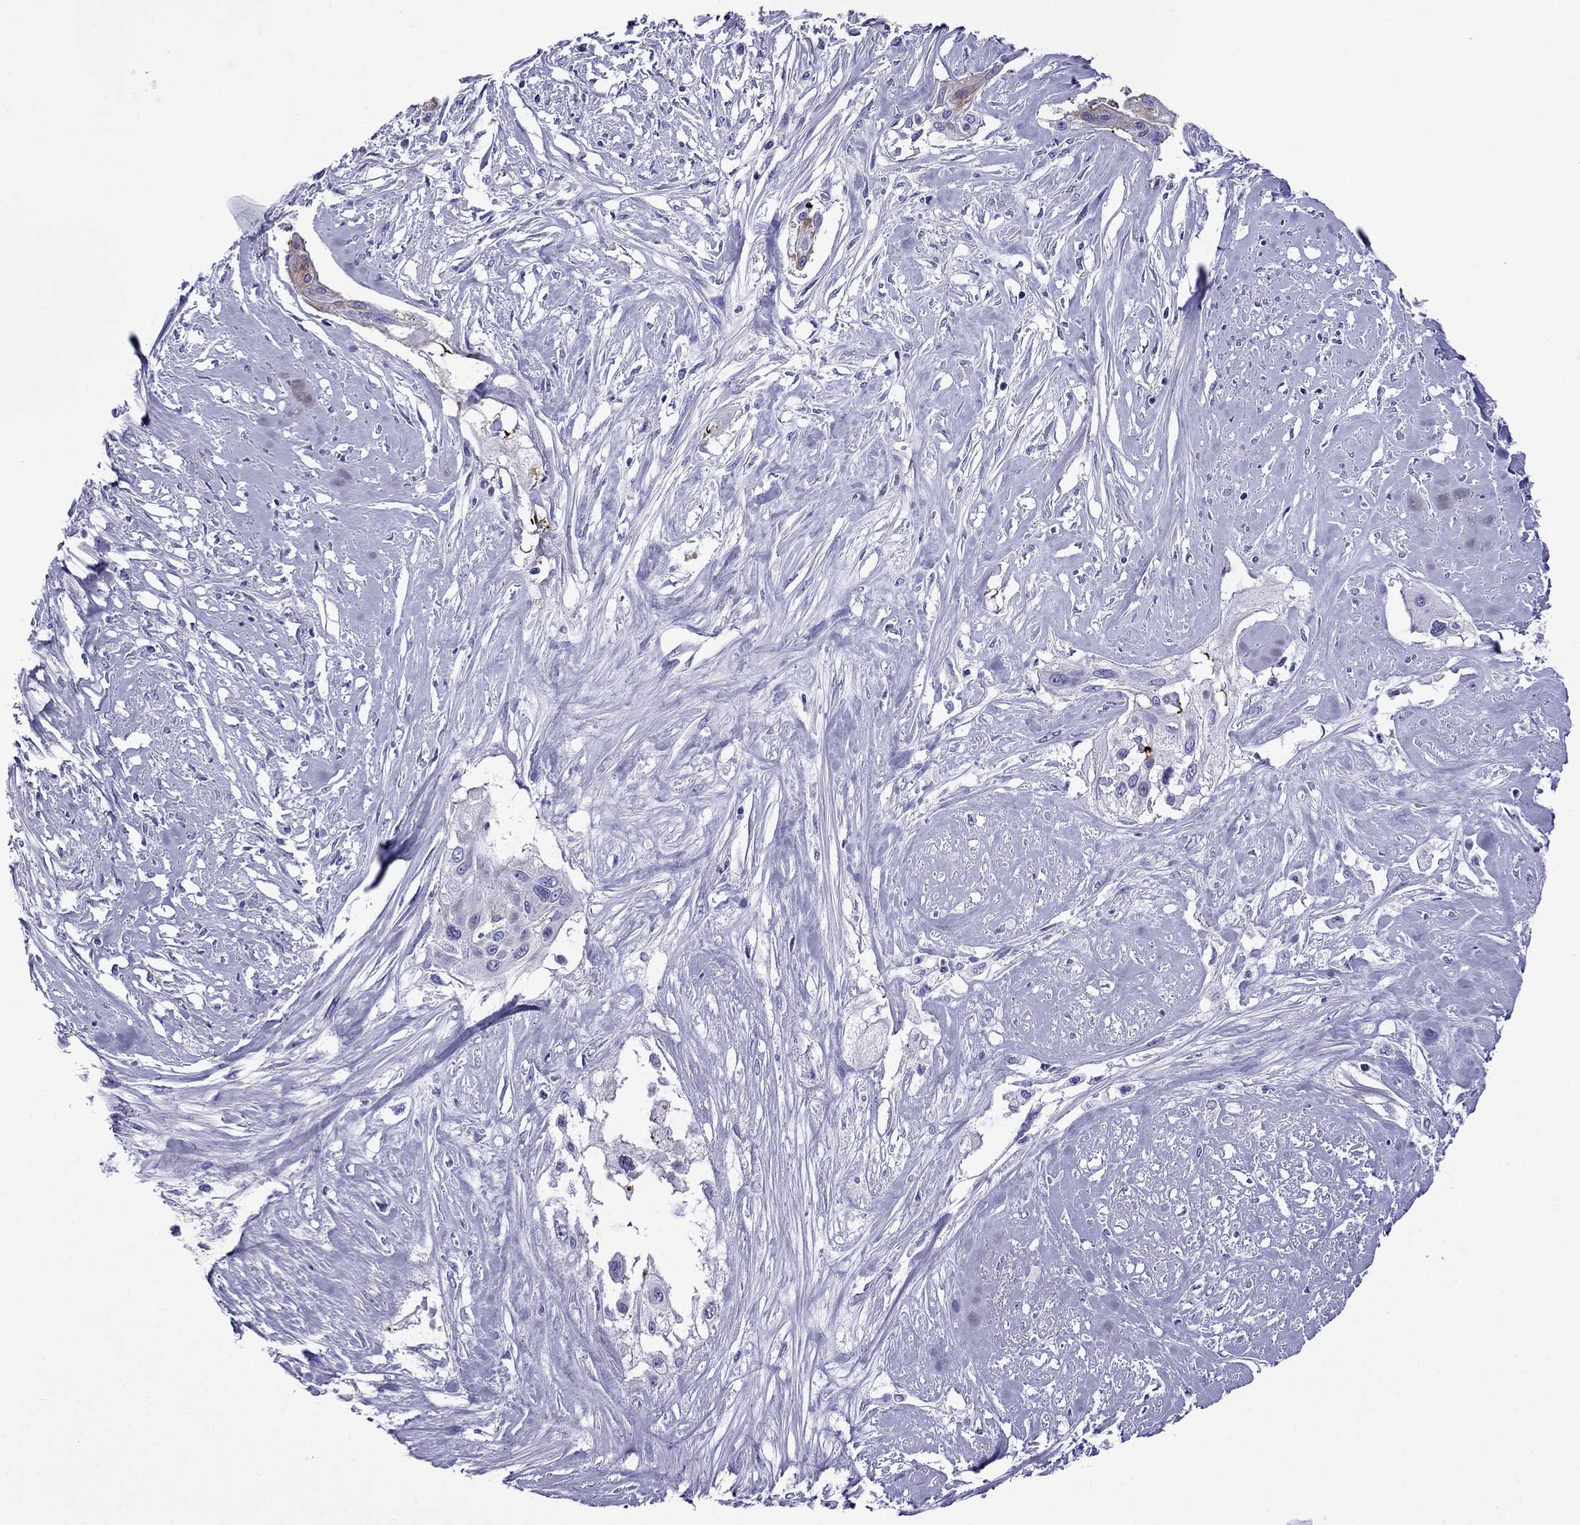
{"staining": {"intensity": "negative", "quantity": "none", "location": "none"}, "tissue": "cervical cancer", "cell_type": "Tumor cells", "image_type": "cancer", "snomed": [{"axis": "morphology", "description": "Squamous cell carcinoma, NOS"}, {"axis": "topography", "description": "Cervix"}], "caption": "A micrograph of cervical cancer (squamous cell carcinoma) stained for a protein displays no brown staining in tumor cells. (DAB immunohistochemistry, high magnification).", "gene": "CRYBA1", "patient": {"sex": "female", "age": 49}}